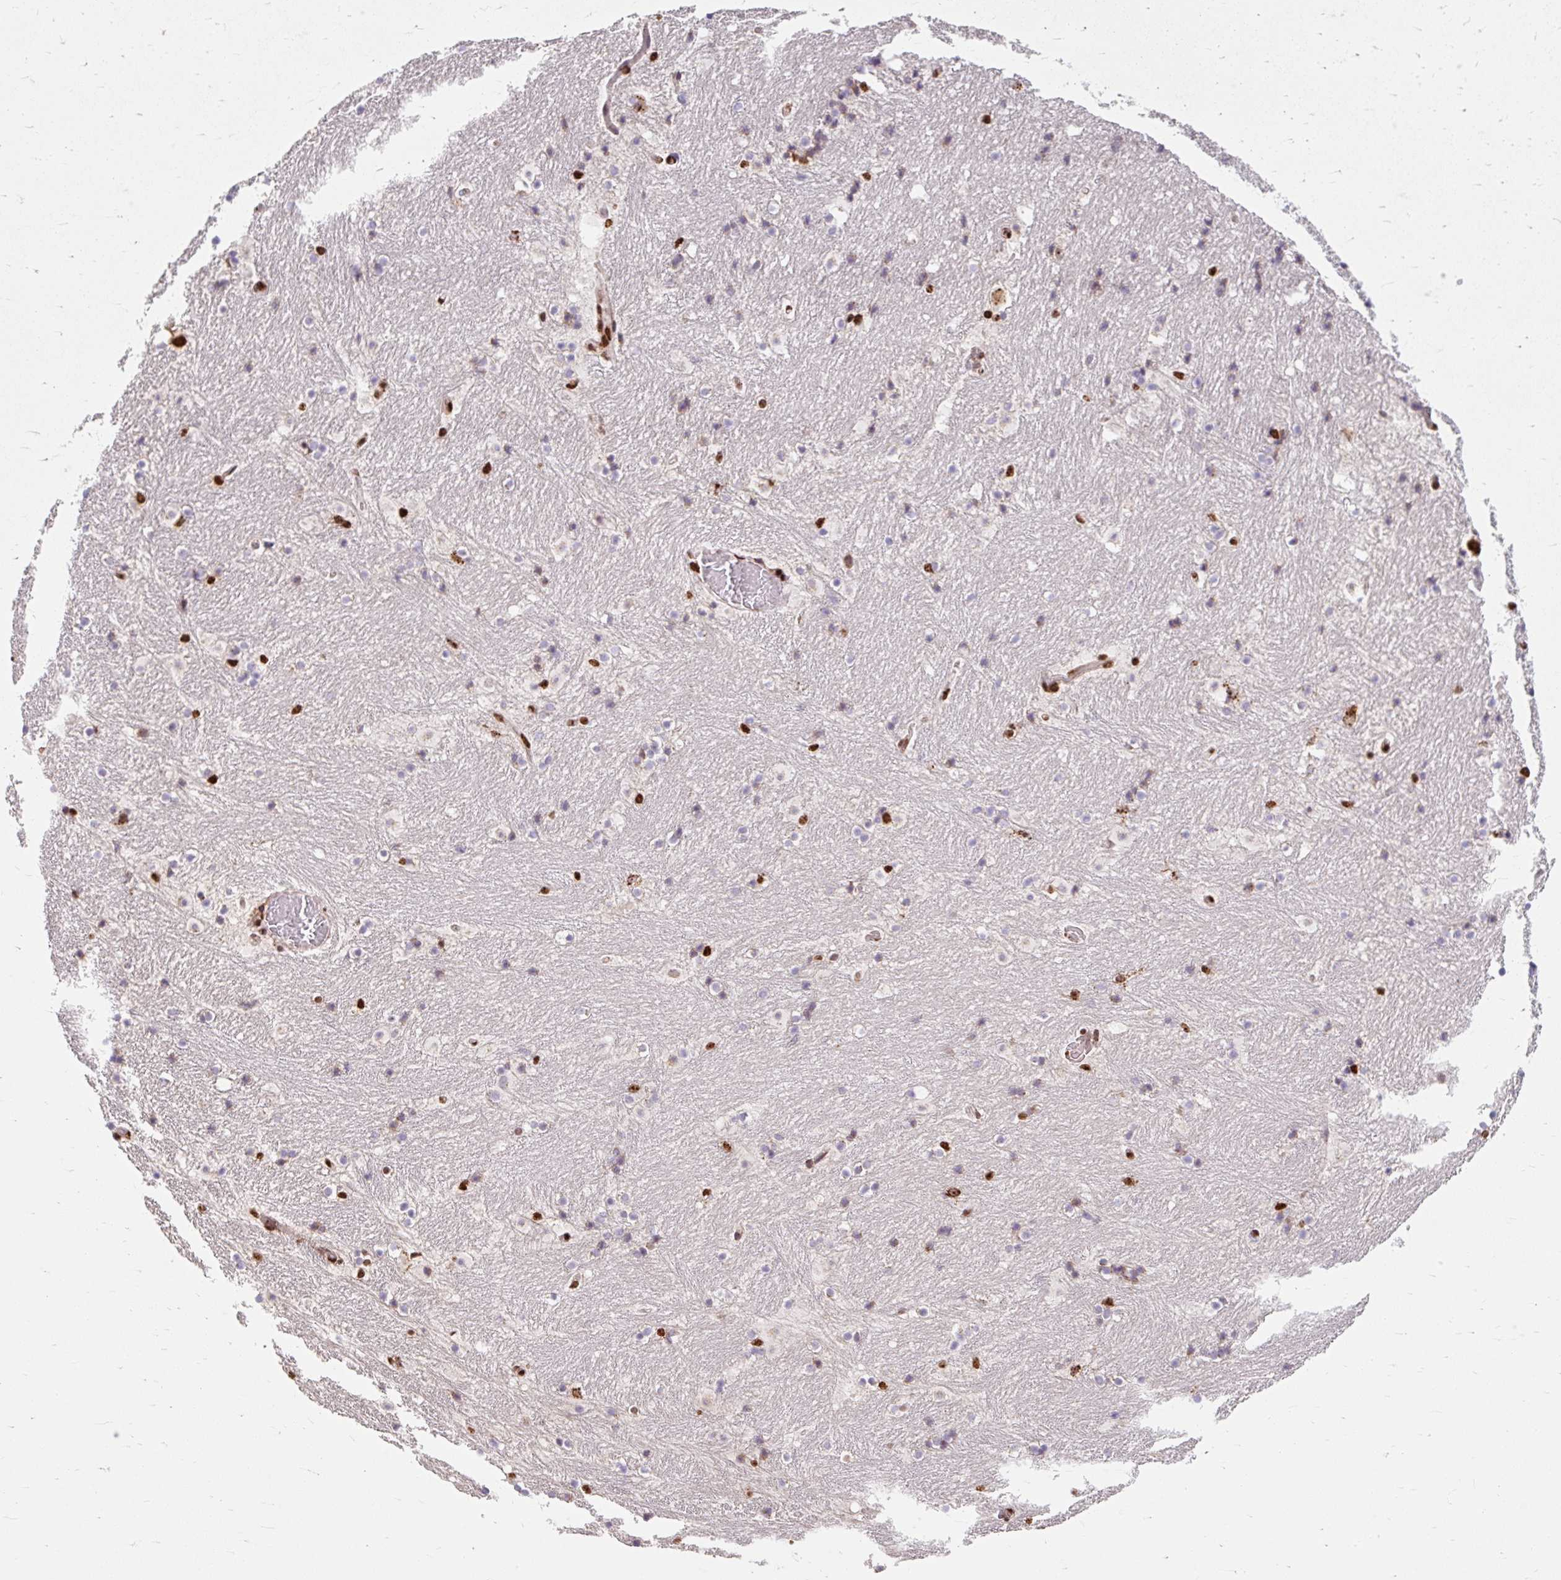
{"staining": {"intensity": "strong", "quantity": "25%-75%", "location": "nuclear"}, "tissue": "caudate", "cell_type": "Glial cells", "image_type": "normal", "snomed": [{"axis": "morphology", "description": "Normal tissue, NOS"}, {"axis": "topography", "description": "Lateral ventricle wall"}], "caption": "A high-resolution photomicrograph shows immunohistochemistry (IHC) staining of normal caudate, which displays strong nuclear expression in about 25%-75% of glial cells.", "gene": "BICRA", "patient": {"sex": "male", "age": 37}}